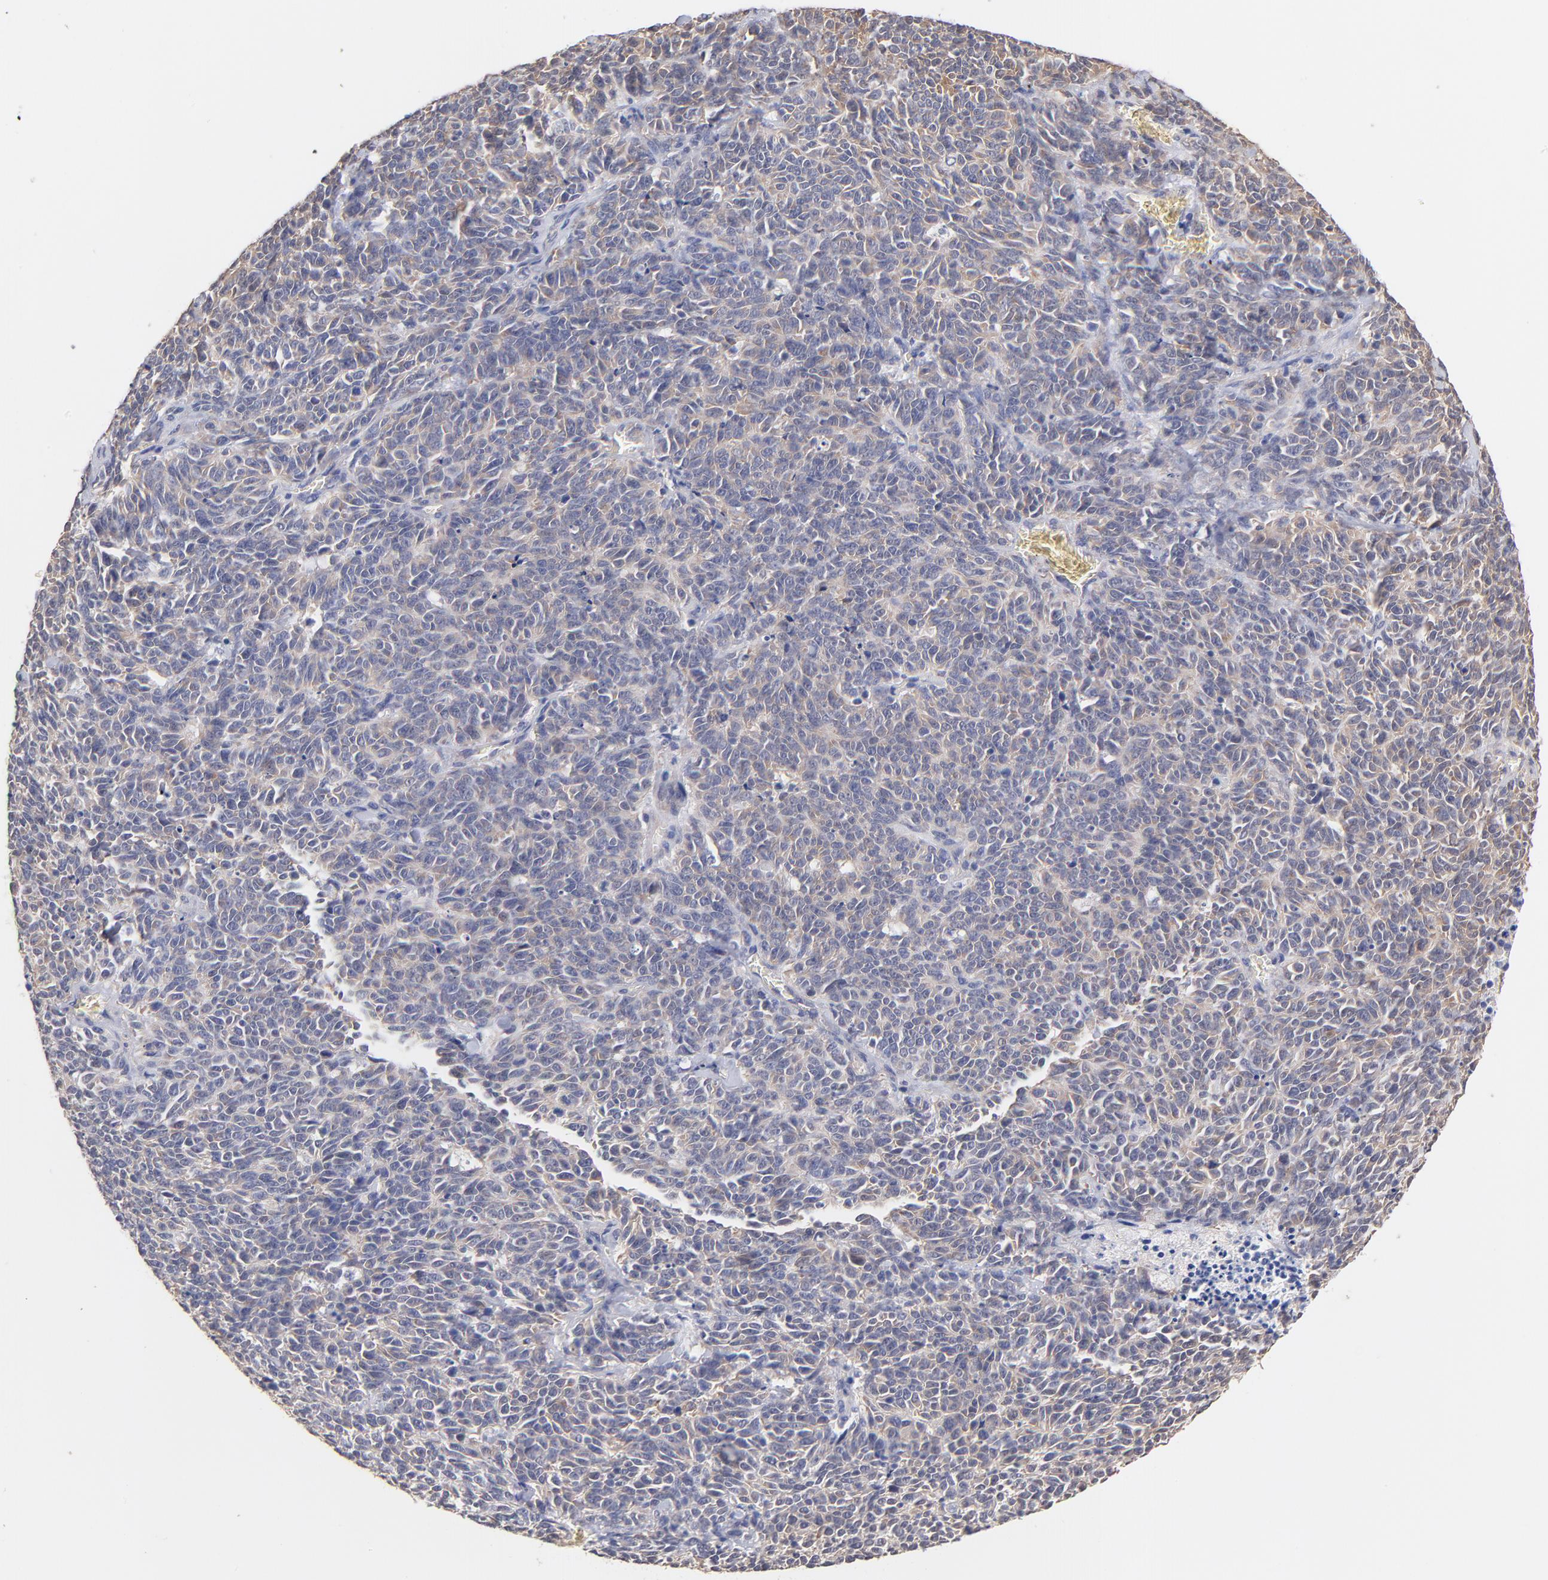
{"staining": {"intensity": "negative", "quantity": "none", "location": "none"}, "tissue": "lung cancer", "cell_type": "Tumor cells", "image_type": "cancer", "snomed": [{"axis": "morphology", "description": "Neoplasm, malignant, NOS"}, {"axis": "topography", "description": "Lung"}], "caption": "Tumor cells are negative for brown protein staining in lung cancer (neoplasm (malignant)).", "gene": "RIBC2", "patient": {"sex": "female", "age": 58}}